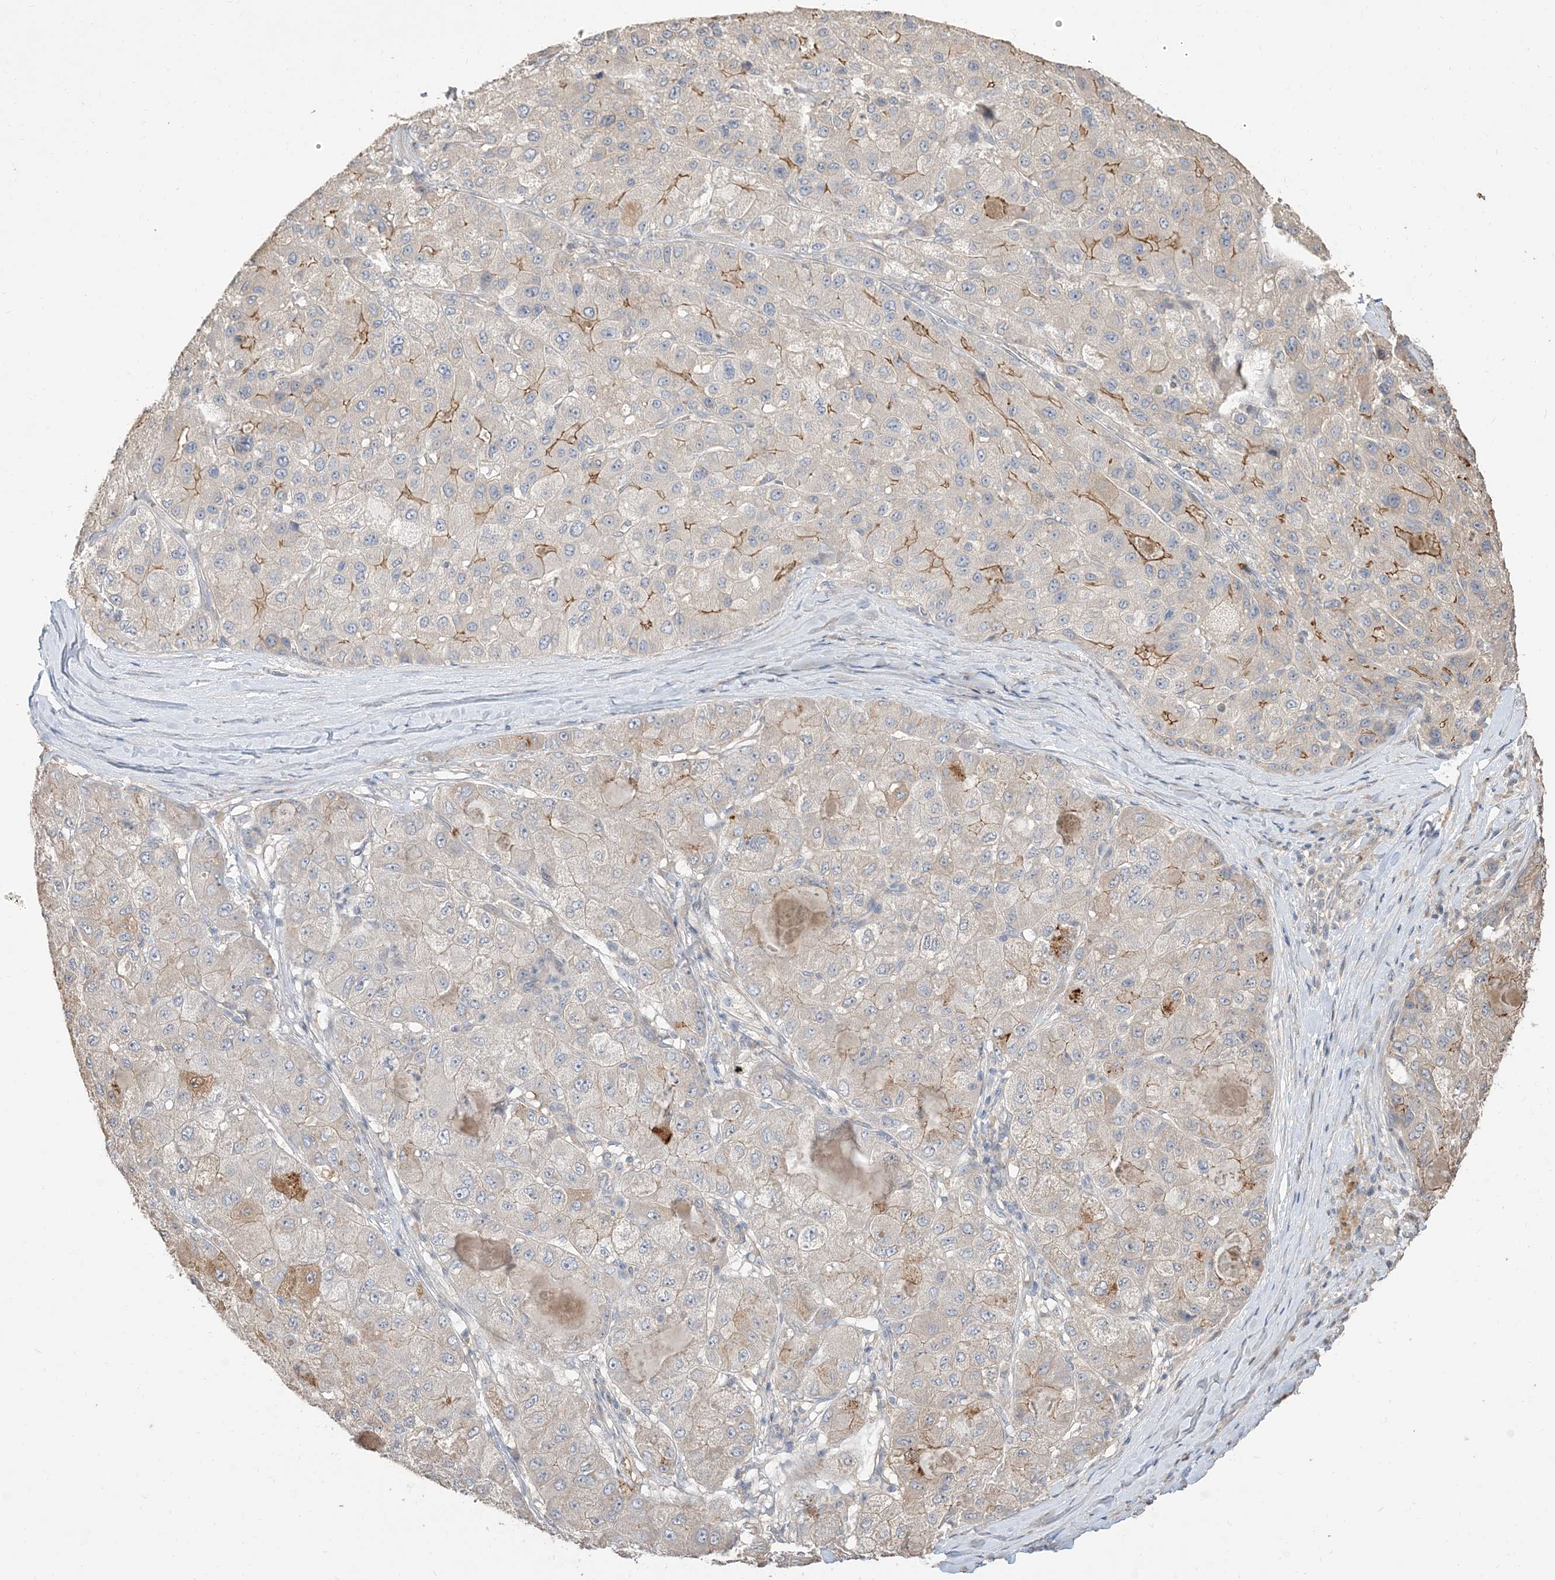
{"staining": {"intensity": "strong", "quantity": "<25%", "location": "cytoplasmic/membranous"}, "tissue": "liver cancer", "cell_type": "Tumor cells", "image_type": "cancer", "snomed": [{"axis": "morphology", "description": "Carcinoma, Hepatocellular, NOS"}, {"axis": "topography", "description": "Liver"}], "caption": "The photomicrograph exhibits a brown stain indicating the presence of a protein in the cytoplasmic/membranous of tumor cells in liver cancer.", "gene": "RNF175", "patient": {"sex": "male", "age": 80}}